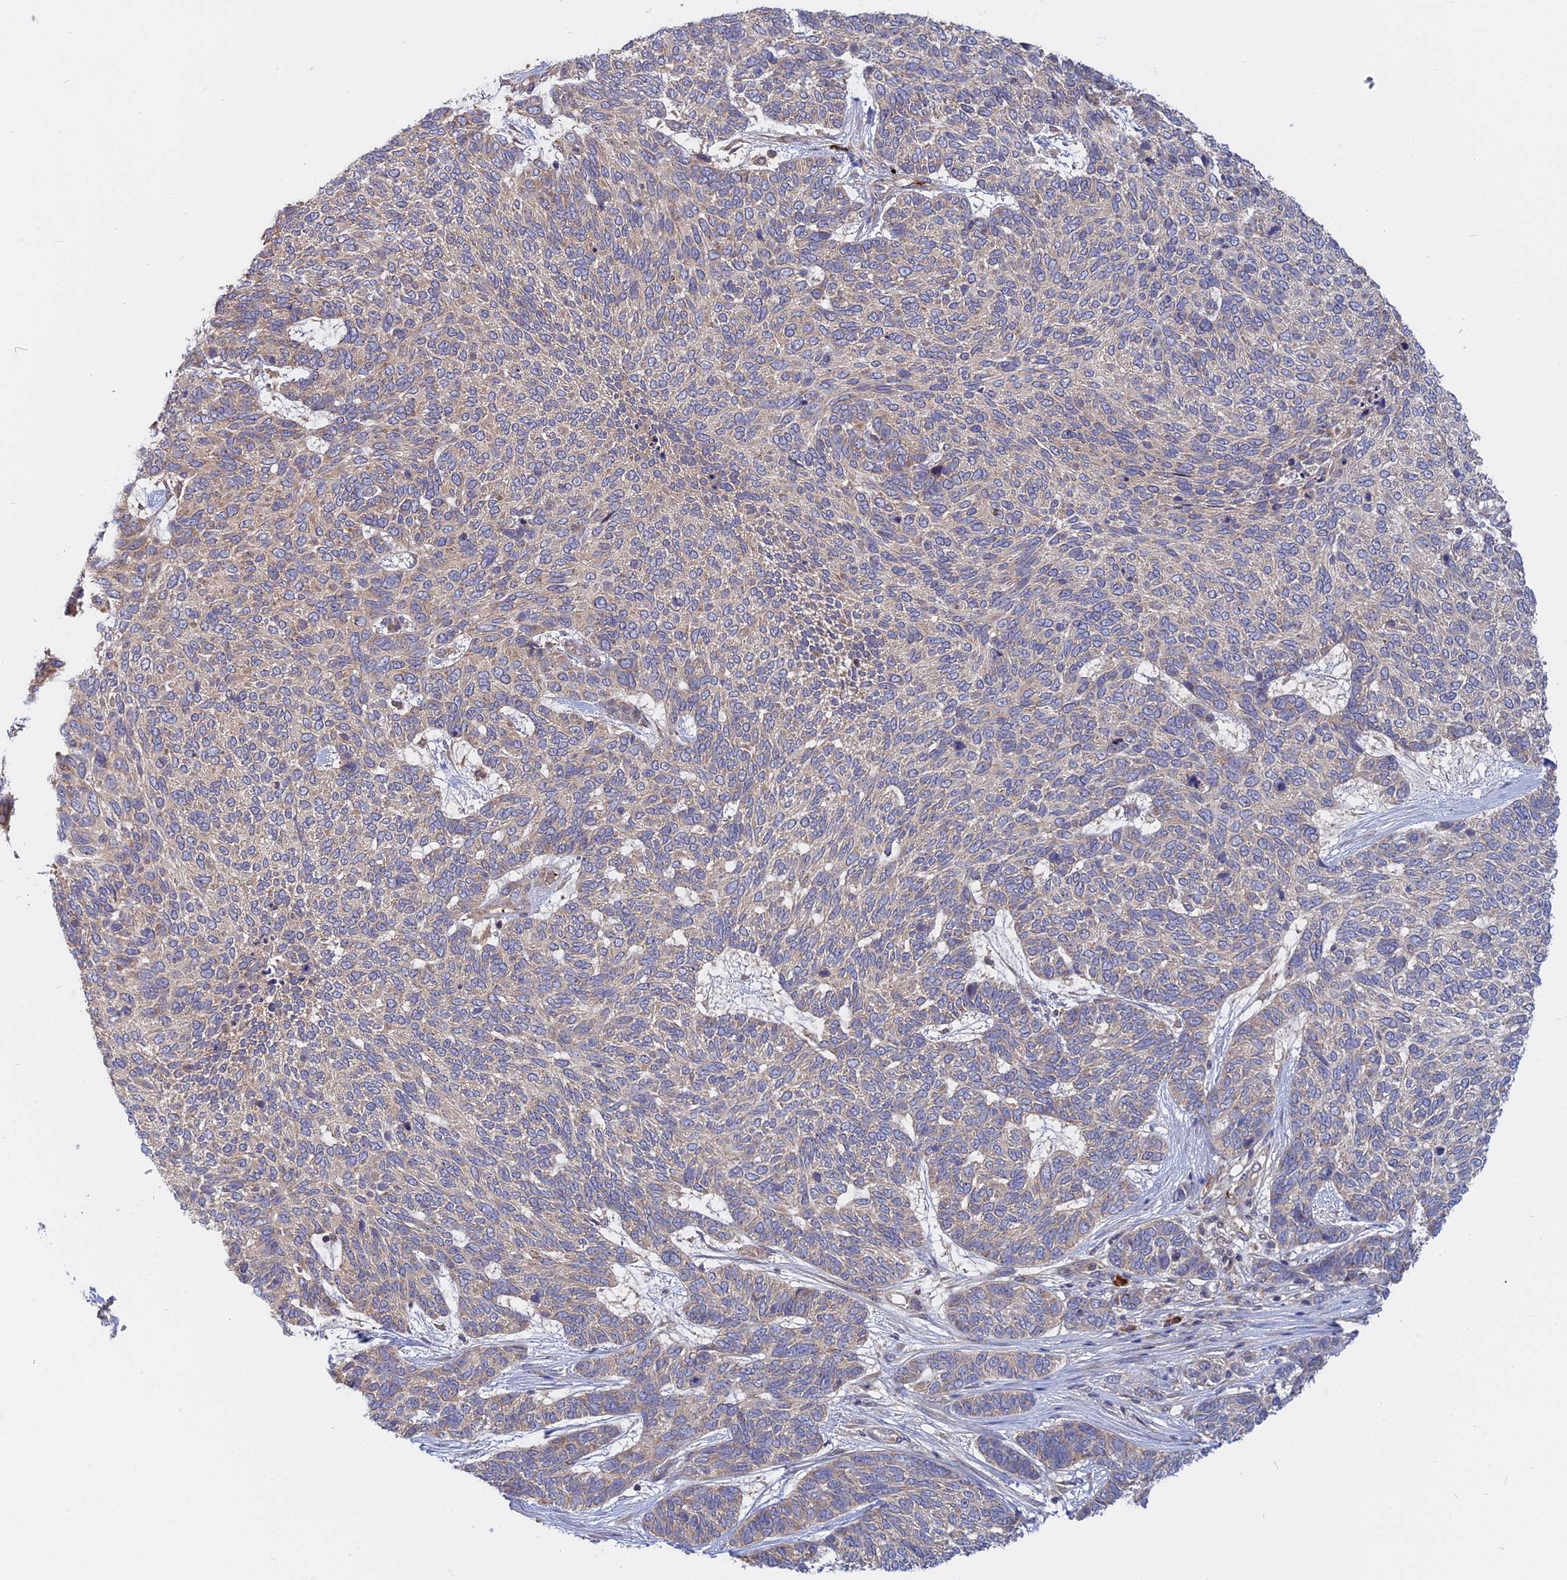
{"staining": {"intensity": "weak", "quantity": "<25%", "location": "cytoplasmic/membranous"}, "tissue": "skin cancer", "cell_type": "Tumor cells", "image_type": "cancer", "snomed": [{"axis": "morphology", "description": "Basal cell carcinoma"}, {"axis": "topography", "description": "Skin"}], "caption": "DAB (3,3'-diaminobenzidine) immunohistochemical staining of basal cell carcinoma (skin) shows no significant staining in tumor cells.", "gene": "IL21R", "patient": {"sex": "female", "age": 65}}